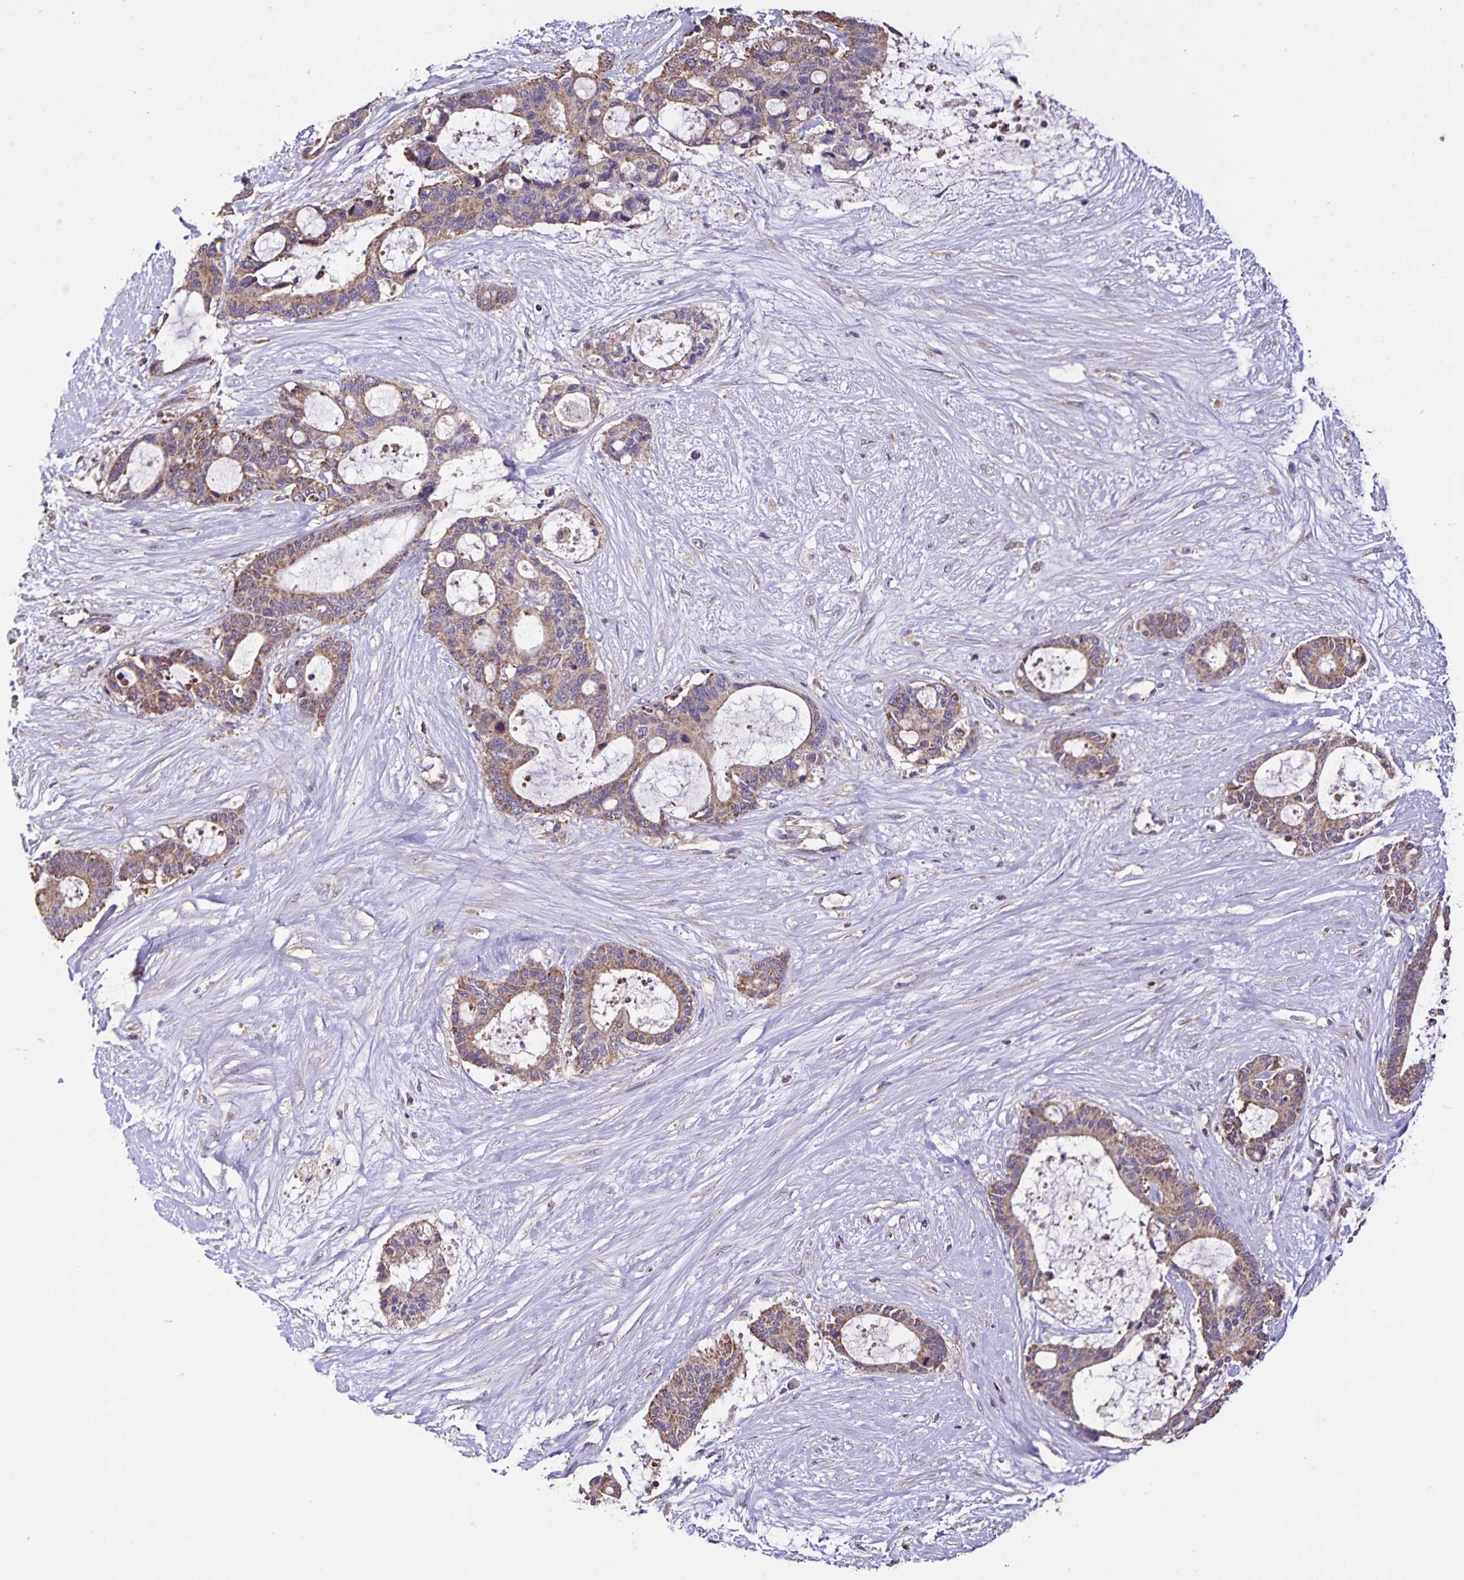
{"staining": {"intensity": "weak", "quantity": ">75%", "location": "cytoplasmic/membranous"}, "tissue": "liver cancer", "cell_type": "Tumor cells", "image_type": "cancer", "snomed": [{"axis": "morphology", "description": "Normal tissue, NOS"}, {"axis": "morphology", "description": "Cholangiocarcinoma"}, {"axis": "topography", "description": "Liver"}, {"axis": "topography", "description": "Peripheral nerve tissue"}], "caption": "Weak cytoplasmic/membranous protein expression is appreciated in approximately >75% of tumor cells in liver cholangiocarcinoma. Ihc stains the protein of interest in brown and the nuclei are stained blue.", "gene": "MAN1A1", "patient": {"sex": "female", "age": 73}}